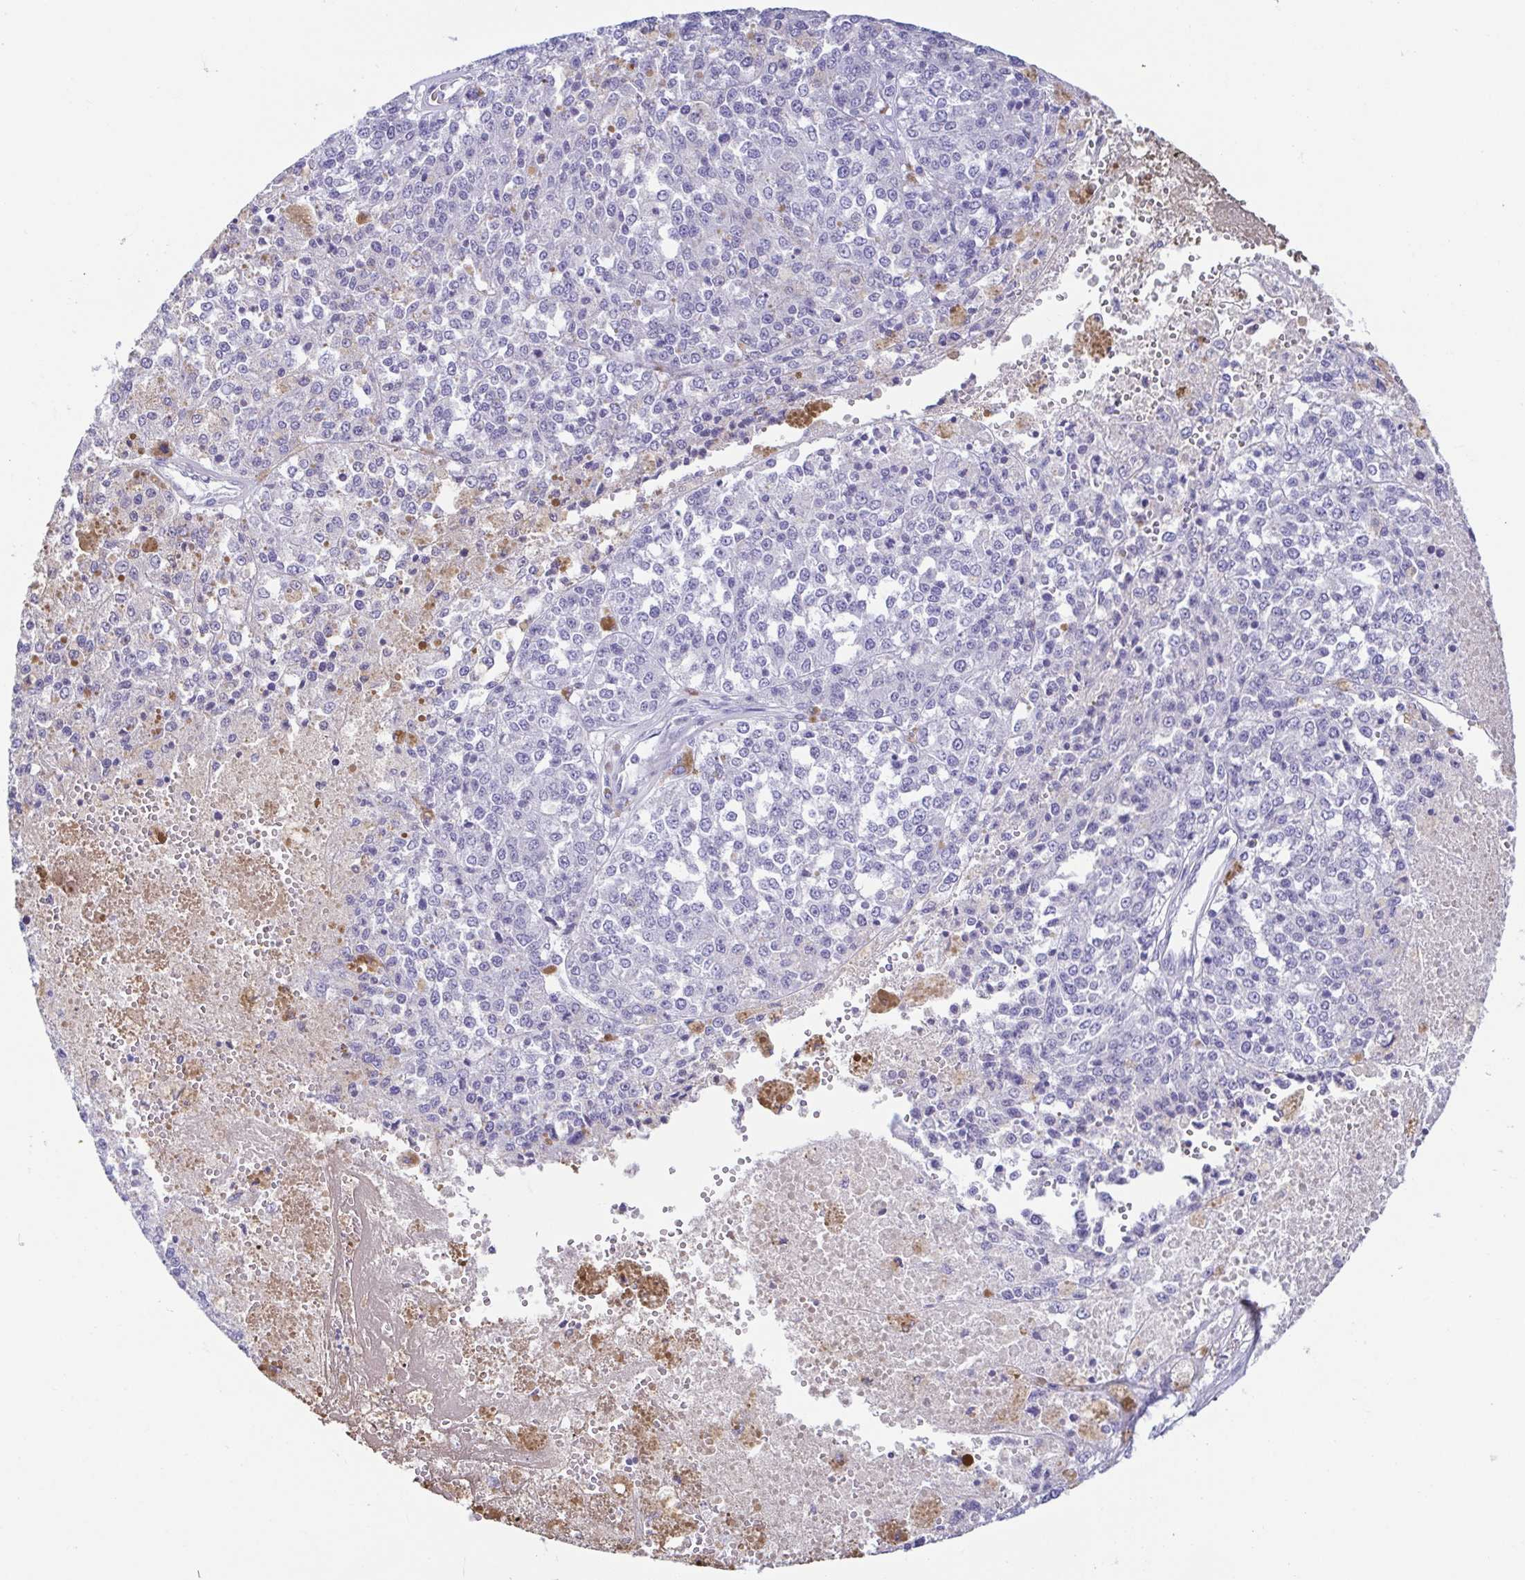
{"staining": {"intensity": "negative", "quantity": "none", "location": "none"}, "tissue": "melanoma", "cell_type": "Tumor cells", "image_type": "cancer", "snomed": [{"axis": "morphology", "description": "Malignant melanoma, Metastatic site"}, {"axis": "topography", "description": "Lymph node"}], "caption": "DAB immunohistochemical staining of human malignant melanoma (metastatic site) demonstrates no significant expression in tumor cells.", "gene": "GKN1", "patient": {"sex": "female", "age": 64}}